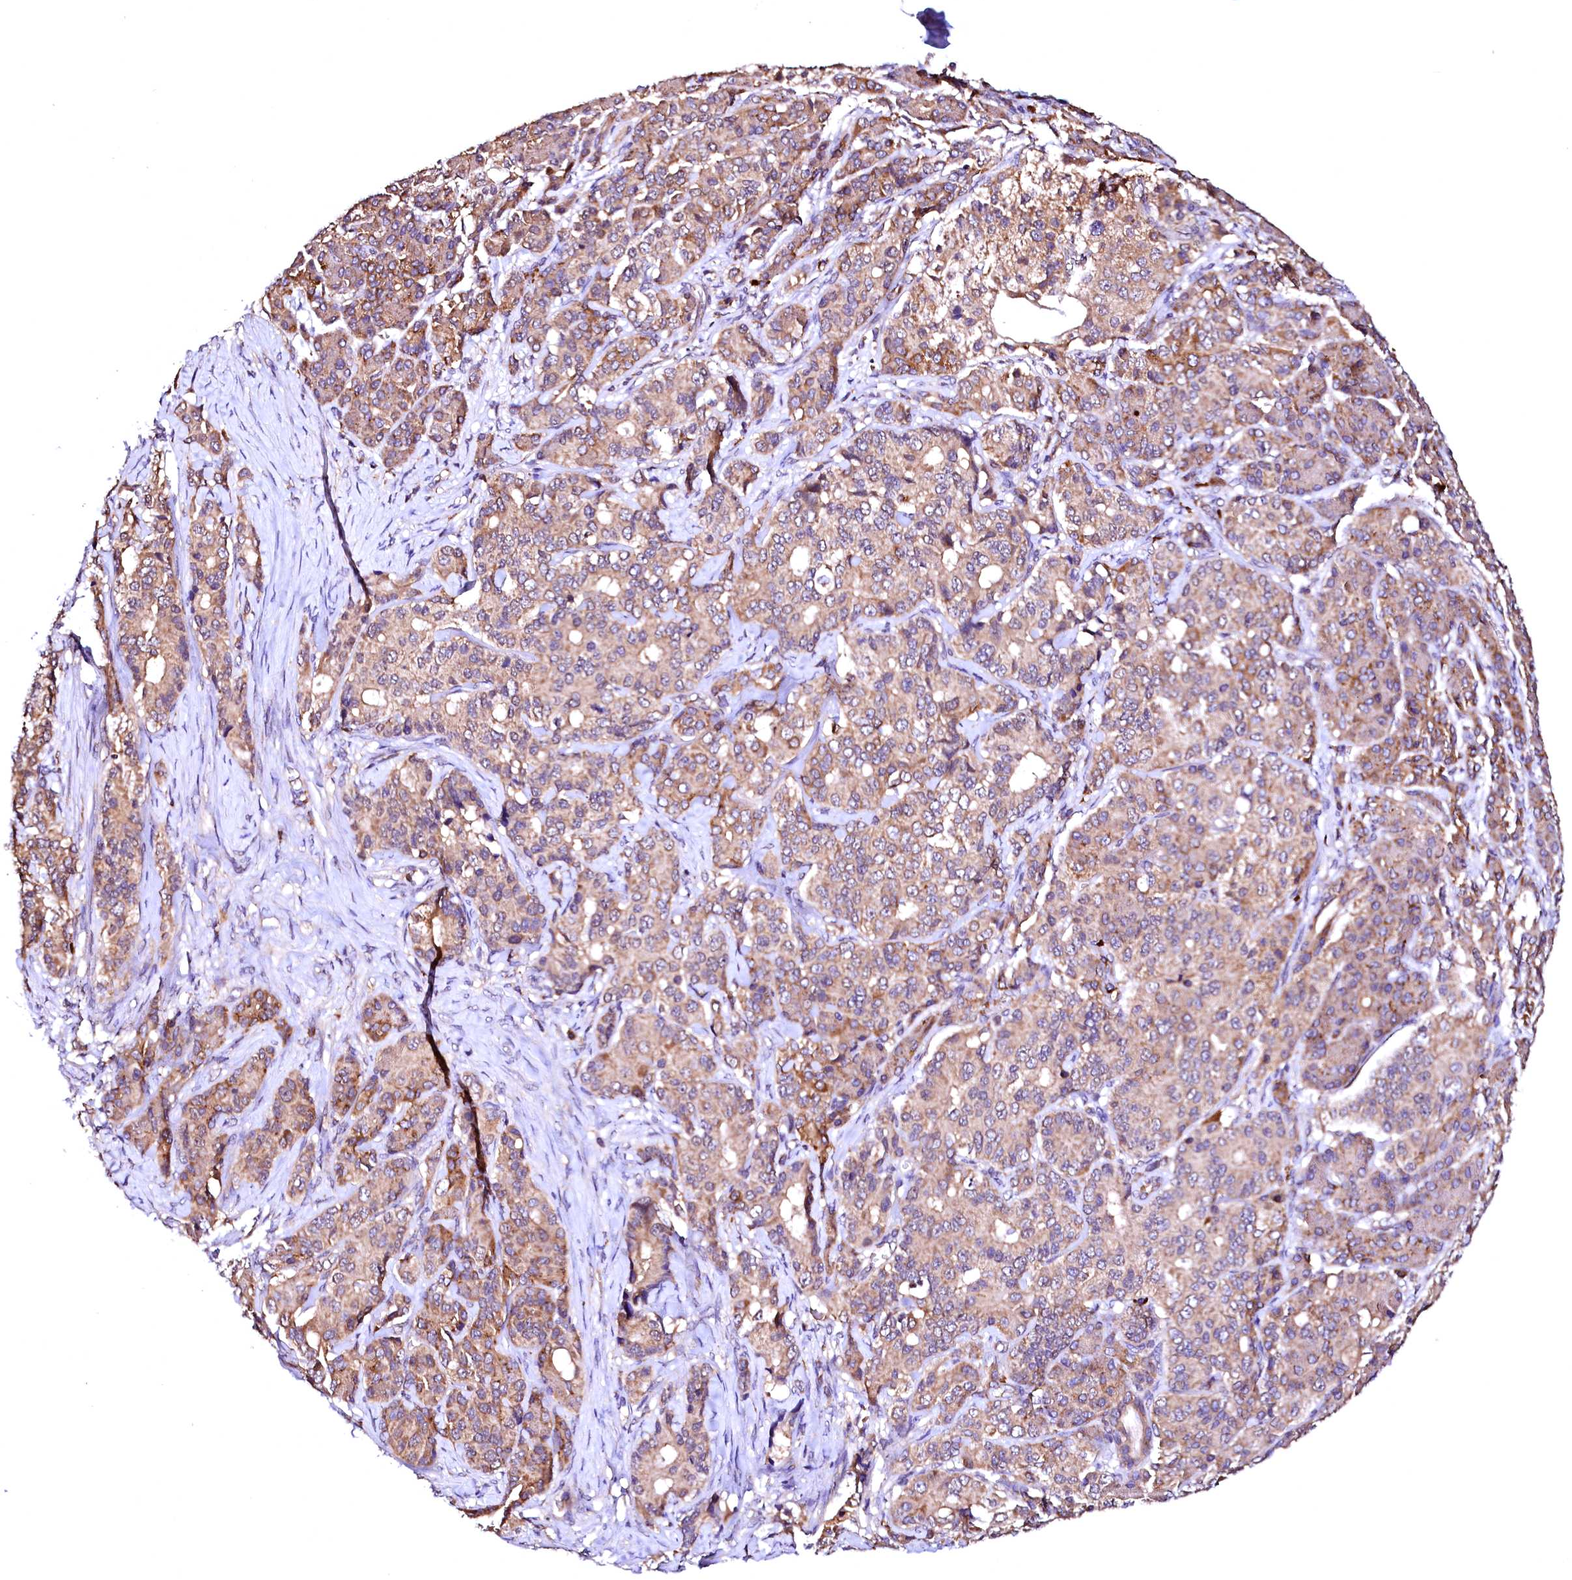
{"staining": {"intensity": "moderate", "quantity": "25%-75%", "location": "cytoplasmic/membranous"}, "tissue": "pancreatic cancer", "cell_type": "Tumor cells", "image_type": "cancer", "snomed": [{"axis": "morphology", "description": "Adenocarcinoma, NOS"}, {"axis": "topography", "description": "Pancreas"}], "caption": "Tumor cells reveal medium levels of moderate cytoplasmic/membranous expression in approximately 25%-75% of cells in human adenocarcinoma (pancreatic).", "gene": "ST3GAL1", "patient": {"sex": "female", "age": 74}}